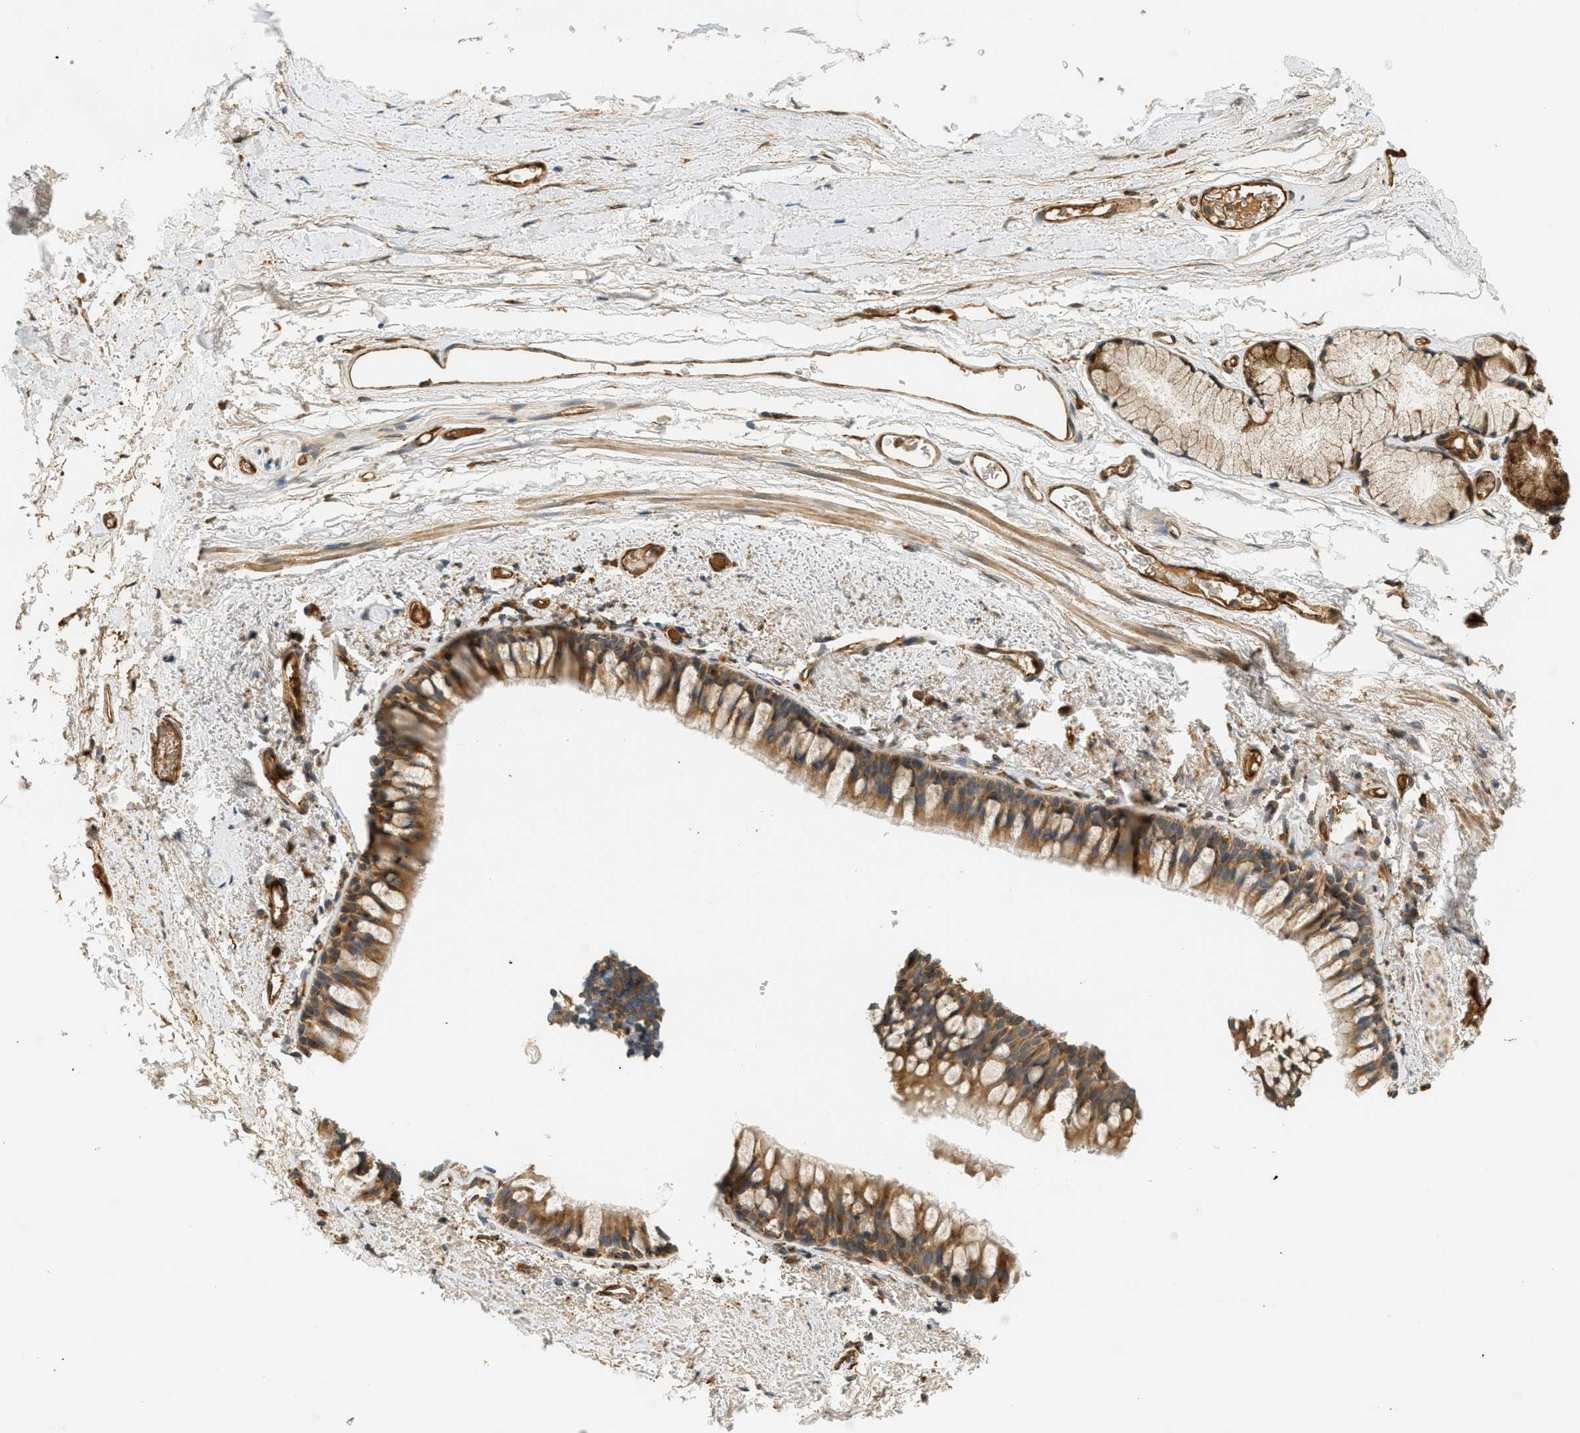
{"staining": {"intensity": "moderate", "quantity": ">75%", "location": "cytoplasmic/membranous"}, "tissue": "bronchus", "cell_type": "Respiratory epithelial cells", "image_type": "normal", "snomed": [{"axis": "morphology", "description": "Normal tissue, NOS"}, {"axis": "topography", "description": "Bronchus"}], "caption": "A high-resolution histopathology image shows IHC staining of unremarkable bronchus, which demonstrates moderate cytoplasmic/membranous staining in approximately >75% of respiratory epithelial cells. The staining is performed using DAB (3,3'-diaminobenzidine) brown chromogen to label protein expression. The nuclei are counter-stained blue using hematoxylin.", "gene": "PDK1", "patient": {"sex": "female", "age": 73}}